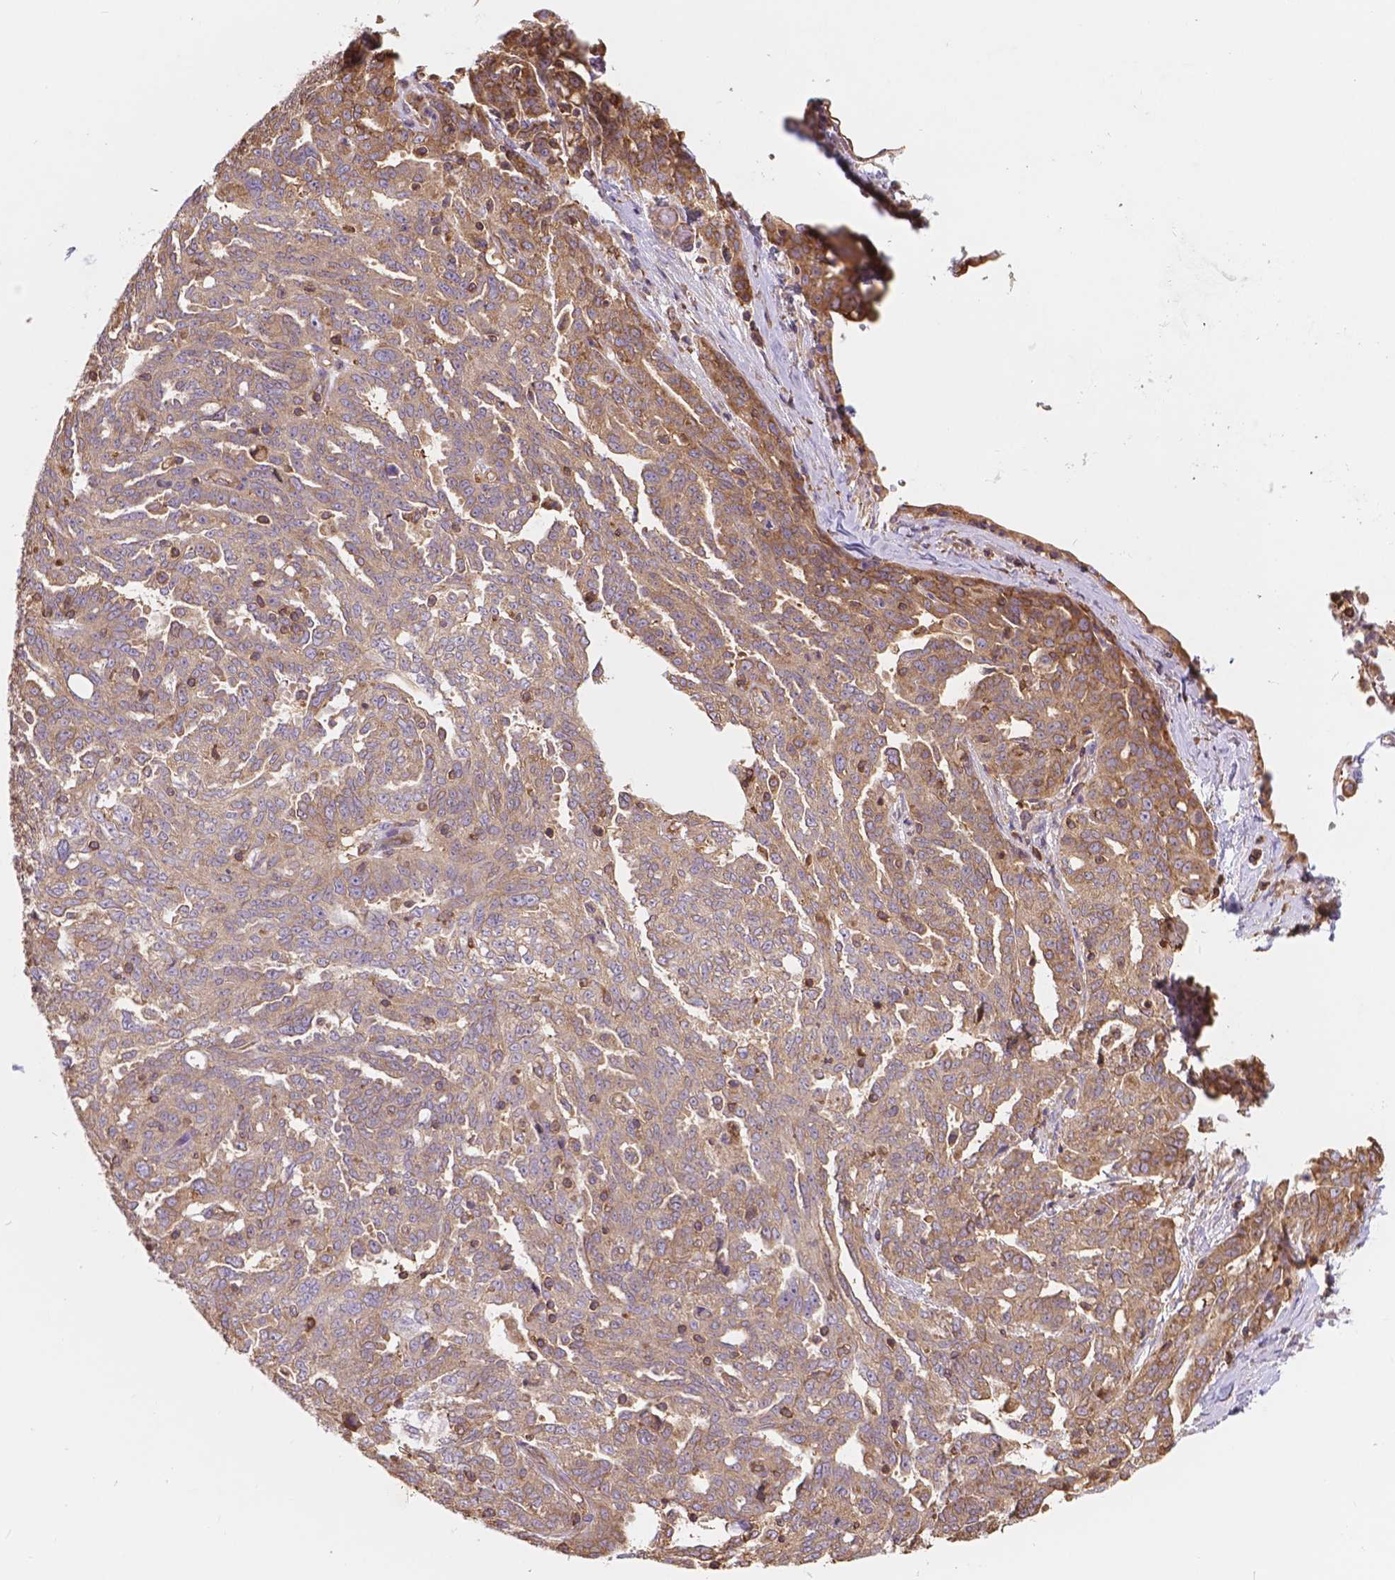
{"staining": {"intensity": "weak", "quantity": ">75%", "location": "cytoplasmic/membranous"}, "tissue": "ovarian cancer", "cell_type": "Tumor cells", "image_type": "cancer", "snomed": [{"axis": "morphology", "description": "Cystadenocarcinoma, serous, NOS"}, {"axis": "topography", "description": "Ovary"}], "caption": "A brown stain labels weak cytoplasmic/membranous staining of a protein in human ovarian cancer tumor cells.", "gene": "DMWD", "patient": {"sex": "female", "age": 67}}